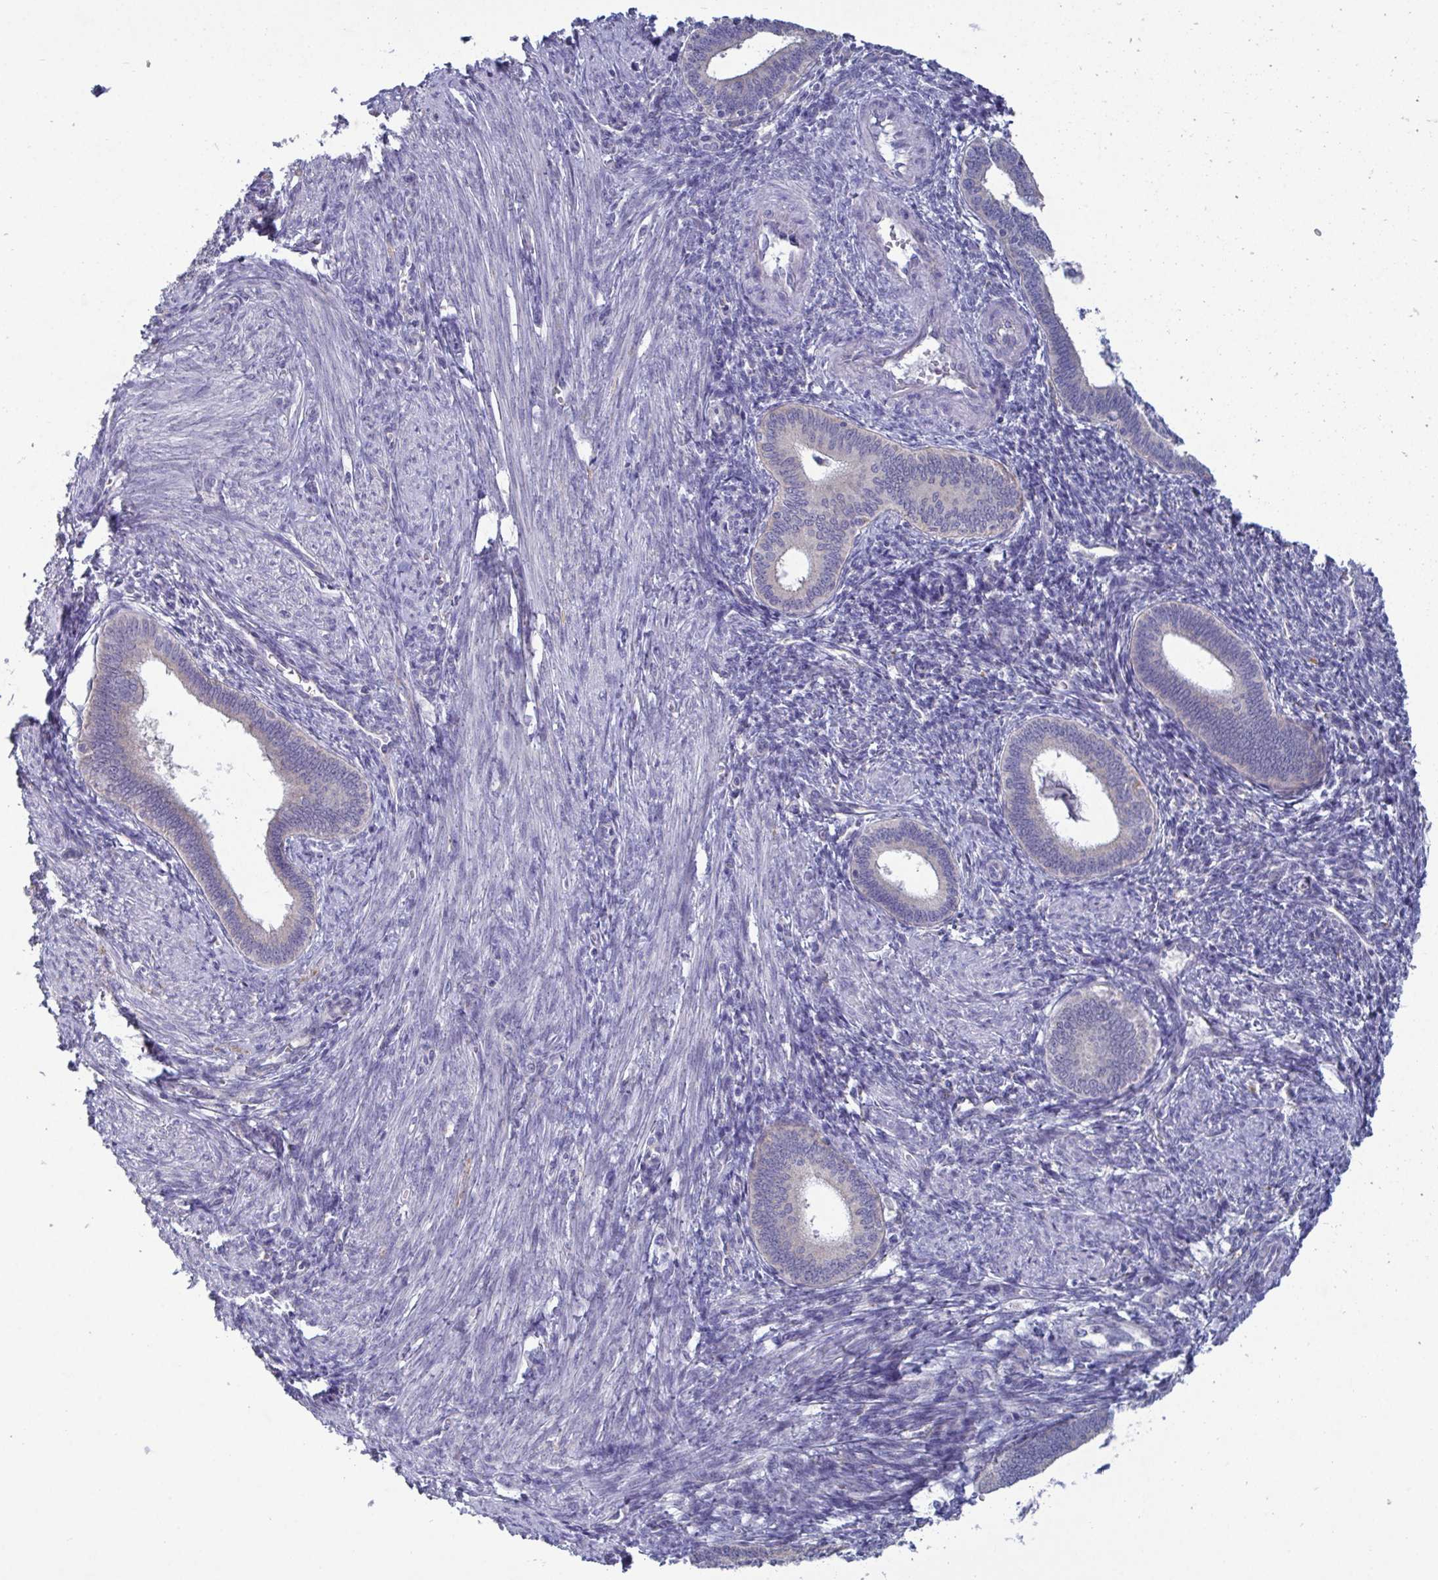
{"staining": {"intensity": "negative", "quantity": "none", "location": "none"}, "tissue": "endometrium", "cell_type": "Cells in endometrial stroma", "image_type": "normal", "snomed": [{"axis": "morphology", "description": "Normal tissue, NOS"}, {"axis": "topography", "description": "Endometrium"}], "caption": "IHC micrograph of unremarkable endometrium: human endometrium stained with DAB (3,3'-diaminobenzidine) shows no significant protein expression in cells in endometrial stroma. (DAB (3,3'-diaminobenzidine) IHC visualized using brightfield microscopy, high magnification).", "gene": "GALNT13", "patient": {"sex": "female", "age": 41}}